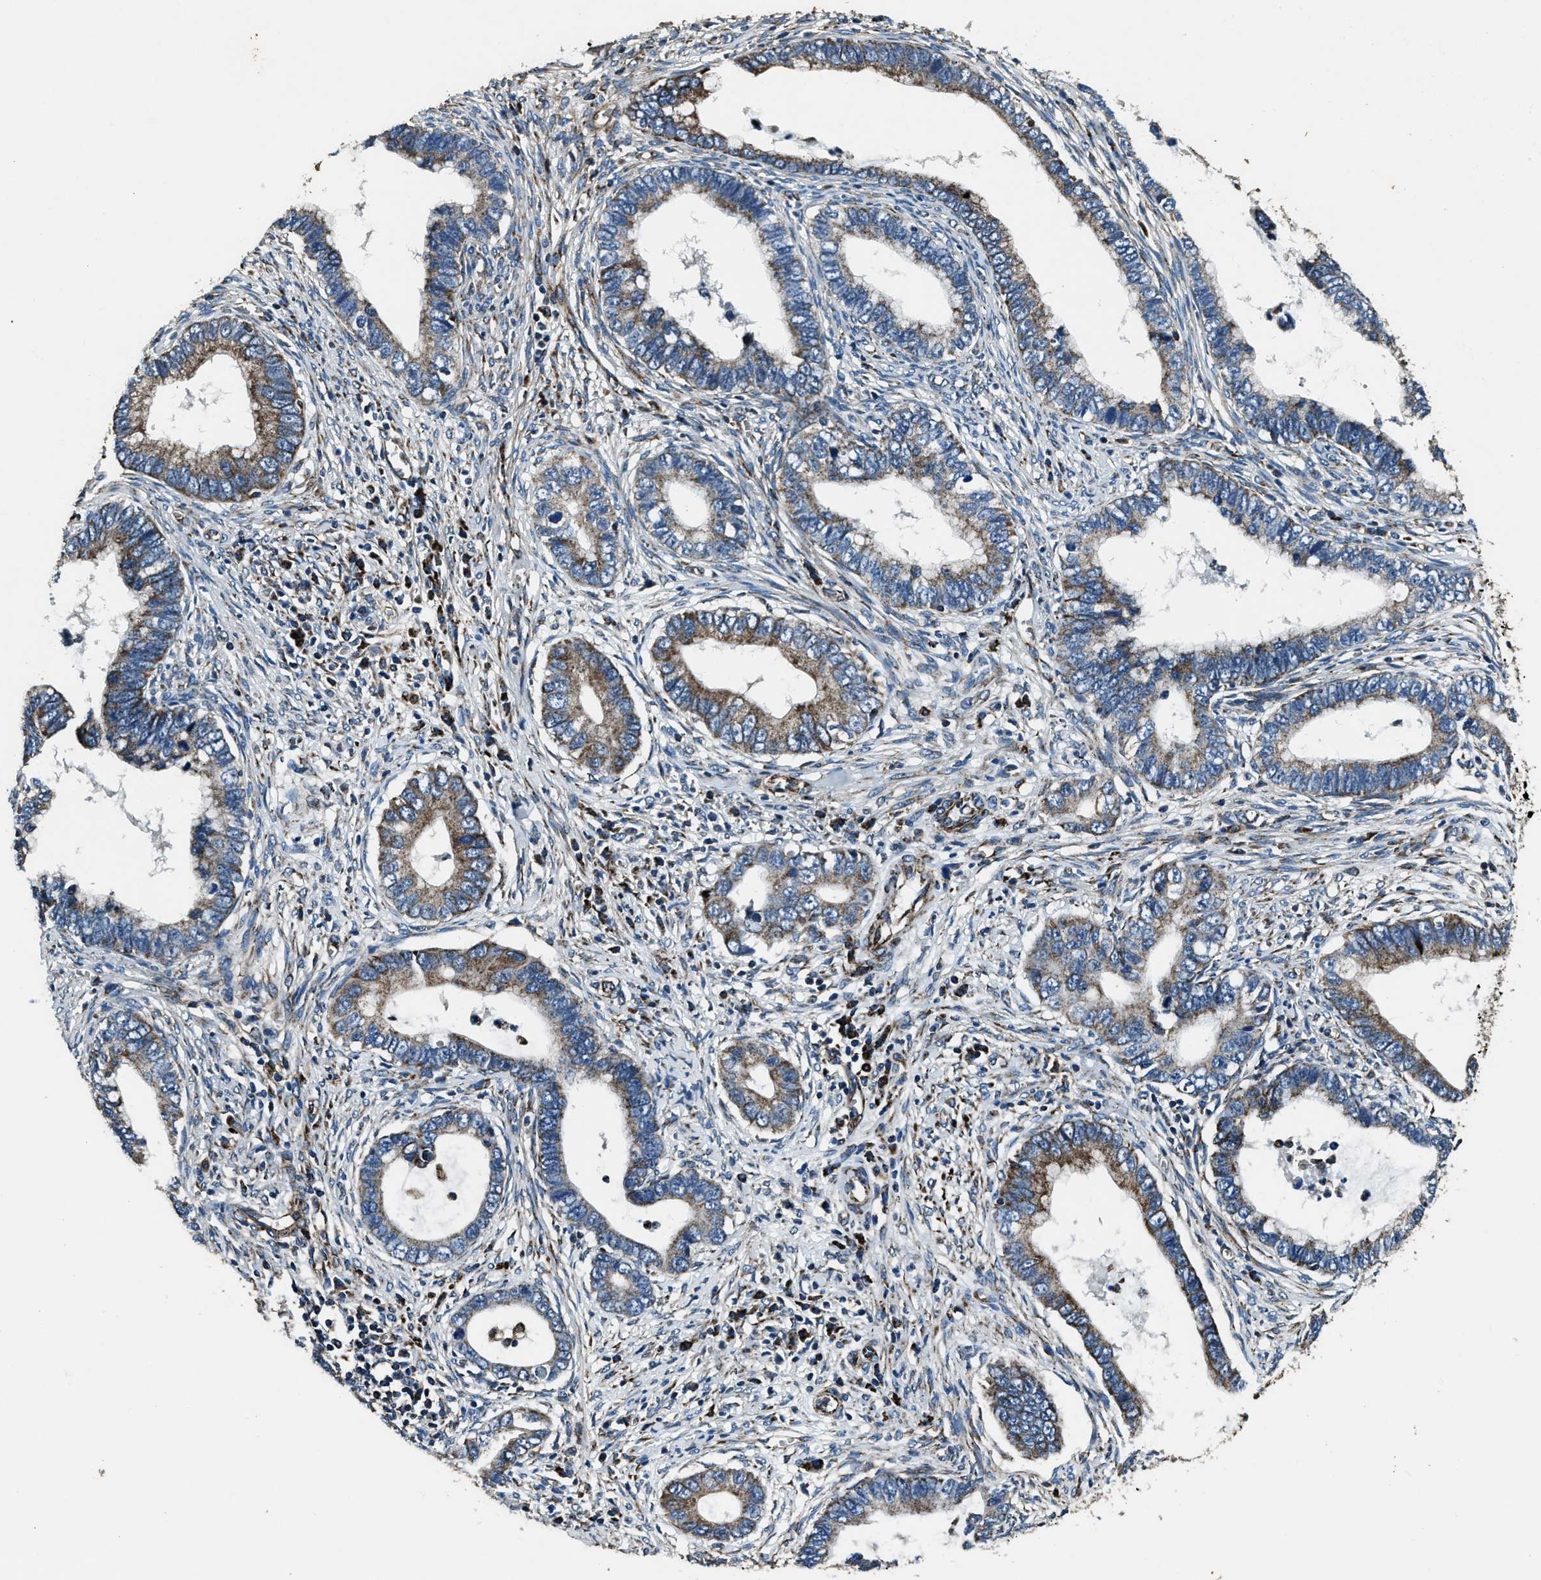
{"staining": {"intensity": "moderate", "quantity": ">75%", "location": "cytoplasmic/membranous"}, "tissue": "cervical cancer", "cell_type": "Tumor cells", "image_type": "cancer", "snomed": [{"axis": "morphology", "description": "Adenocarcinoma, NOS"}, {"axis": "topography", "description": "Cervix"}], "caption": "Human cervical cancer stained with a protein marker displays moderate staining in tumor cells.", "gene": "OGDH", "patient": {"sex": "female", "age": 44}}